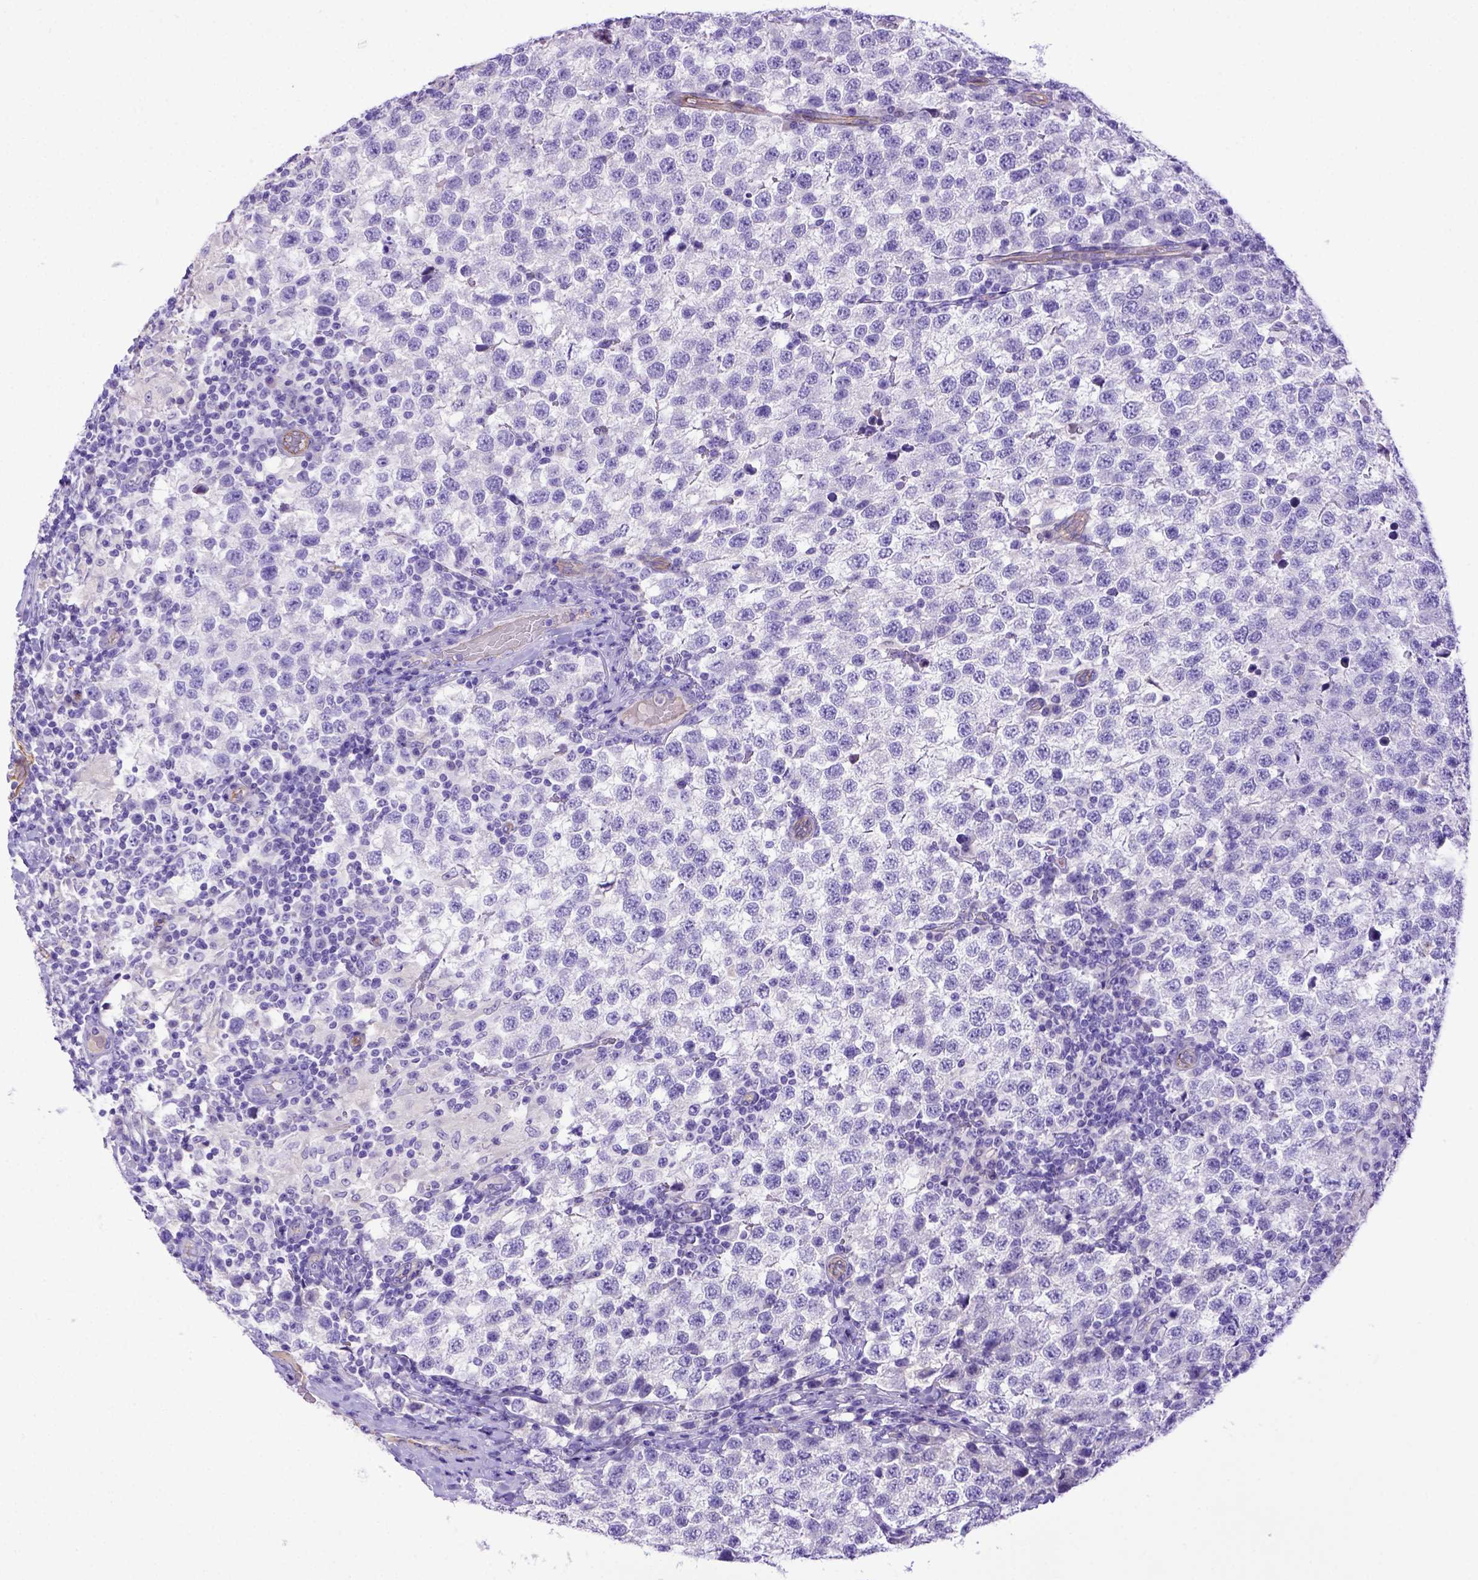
{"staining": {"intensity": "negative", "quantity": "none", "location": "none"}, "tissue": "testis cancer", "cell_type": "Tumor cells", "image_type": "cancer", "snomed": [{"axis": "morphology", "description": "Seminoma, NOS"}, {"axis": "topography", "description": "Testis"}], "caption": "Human testis cancer stained for a protein using immunohistochemistry (IHC) reveals no staining in tumor cells.", "gene": "LRRC18", "patient": {"sex": "male", "age": 34}}